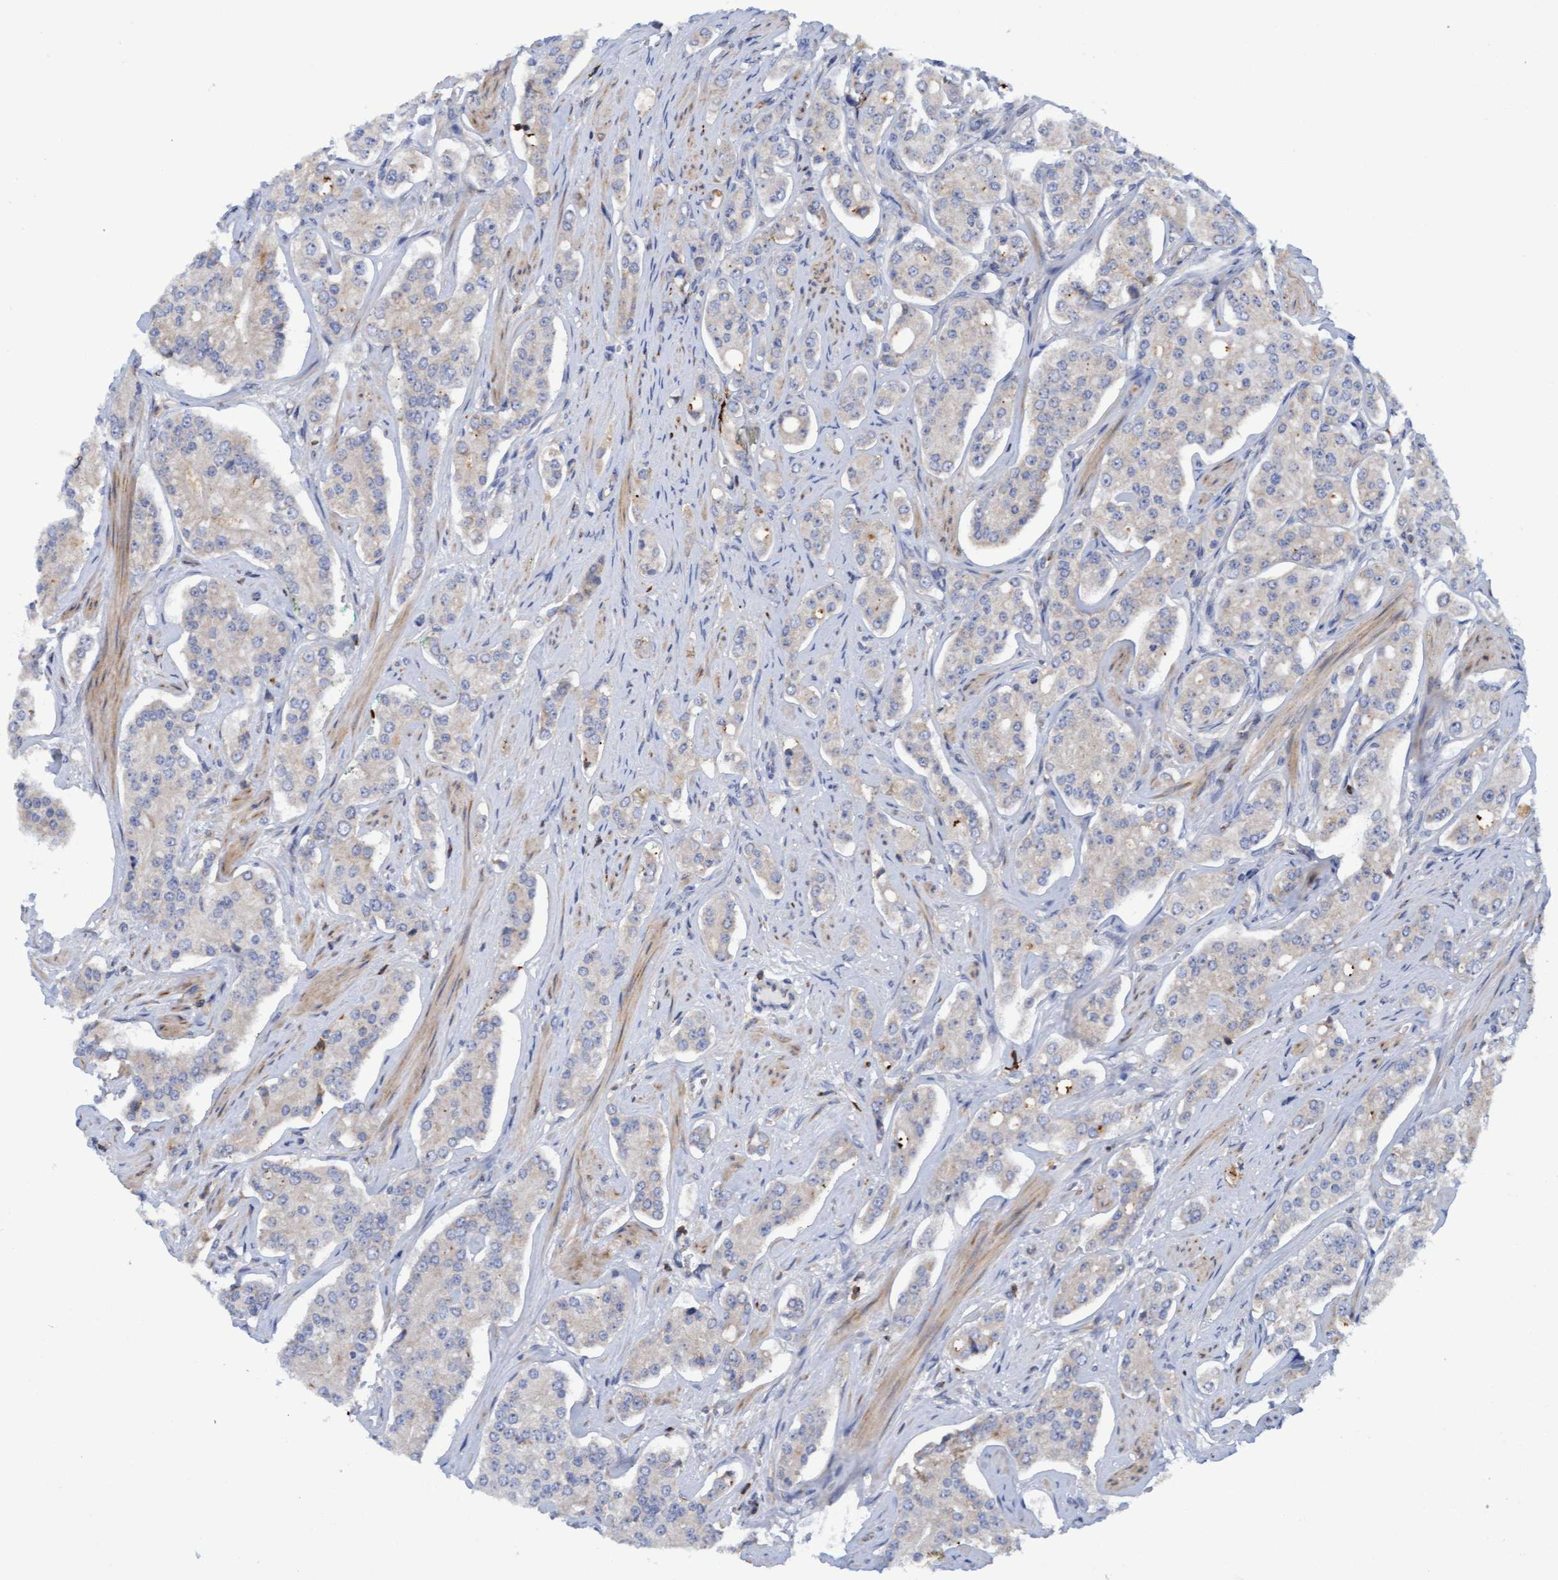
{"staining": {"intensity": "negative", "quantity": "none", "location": "none"}, "tissue": "prostate cancer", "cell_type": "Tumor cells", "image_type": "cancer", "snomed": [{"axis": "morphology", "description": "Adenocarcinoma, High grade"}, {"axis": "topography", "description": "Prostate"}], "caption": "The histopathology image displays no staining of tumor cells in prostate cancer.", "gene": "FNBP1", "patient": {"sex": "male", "age": 71}}